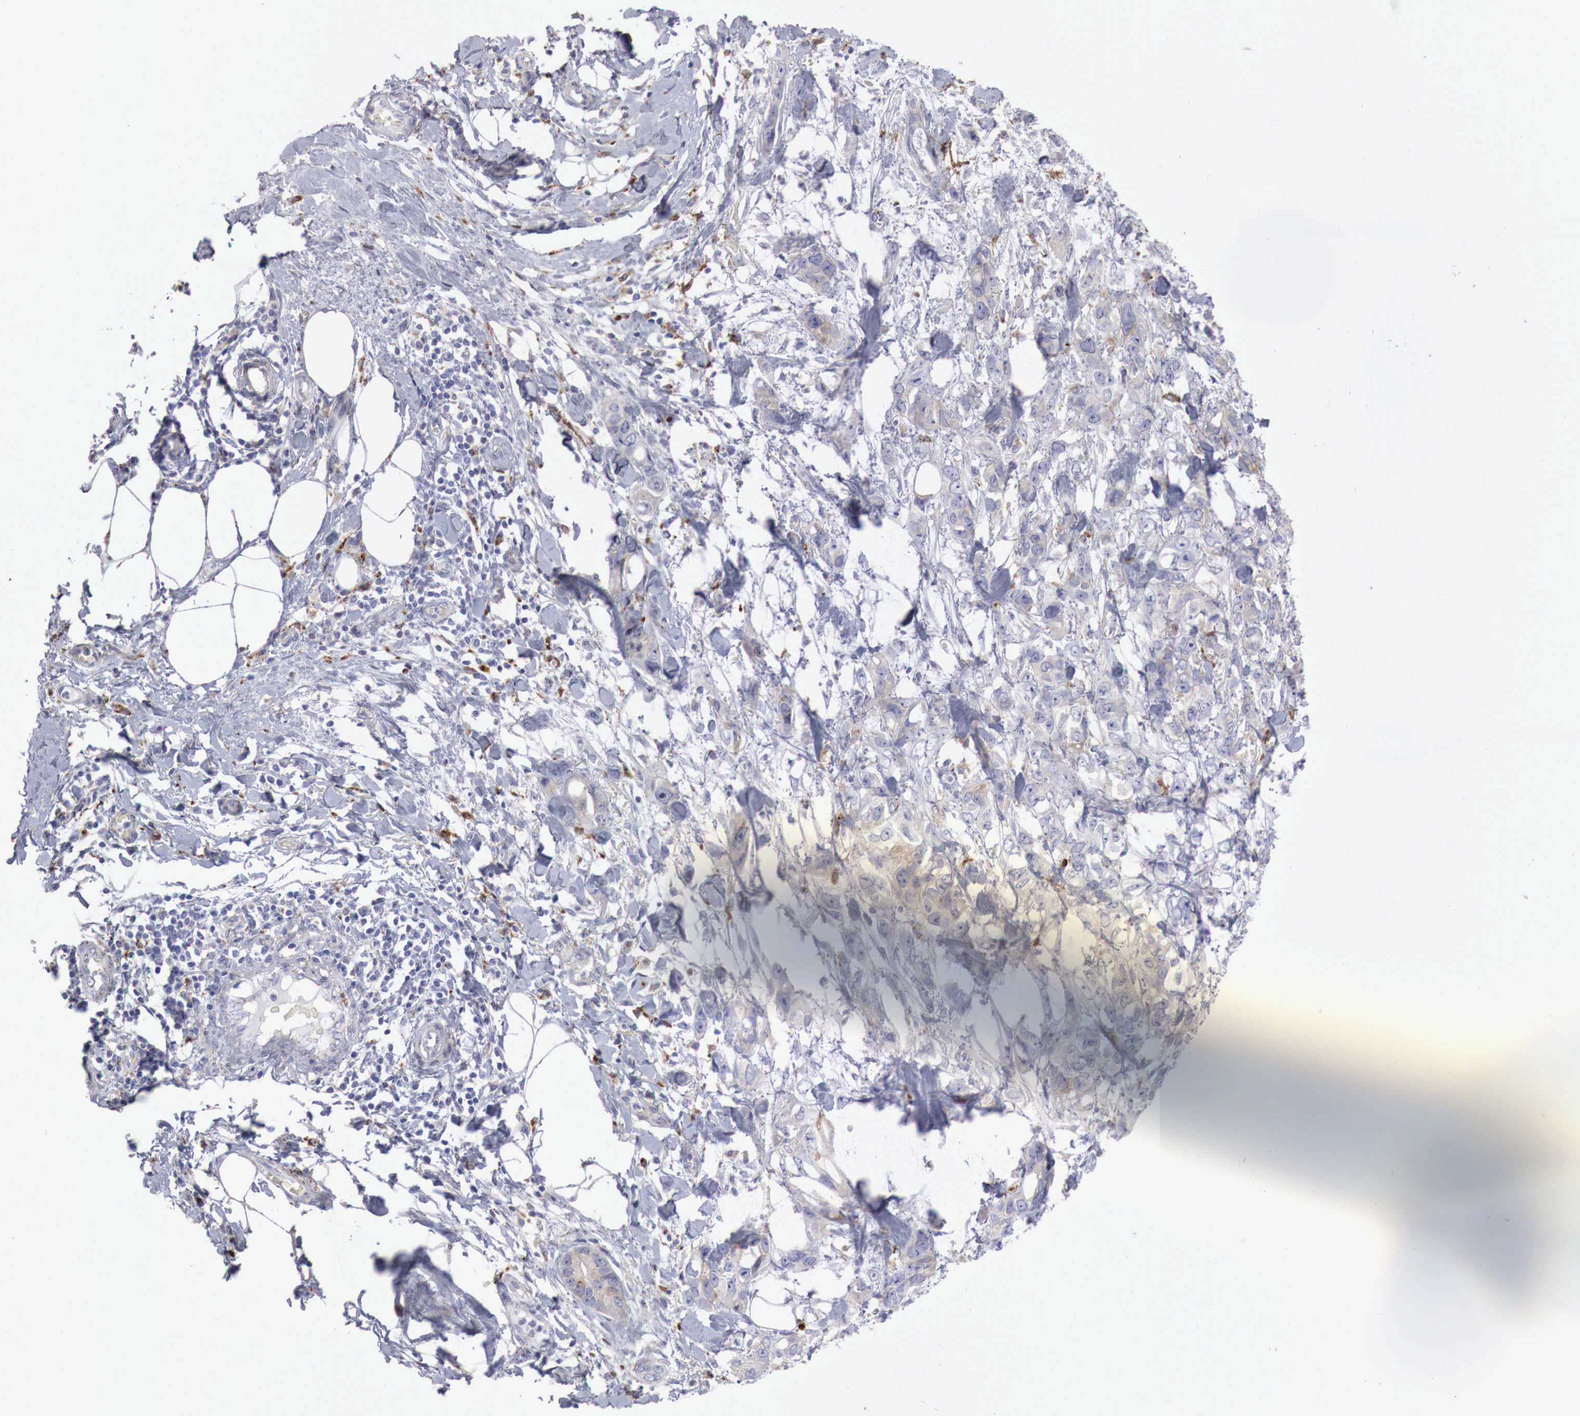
{"staining": {"intensity": "weak", "quantity": "<25%", "location": "cytoplasmic/membranous"}, "tissue": "stomach cancer", "cell_type": "Tumor cells", "image_type": "cancer", "snomed": [{"axis": "morphology", "description": "Adenocarcinoma, NOS"}, {"axis": "topography", "description": "Stomach, upper"}], "caption": "Adenocarcinoma (stomach) stained for a protein using immunohistochemistry (IHC) exhibits no expression tumor cells.", "gene": "GLA", "patient": {"sex": "male", "age": 47}}